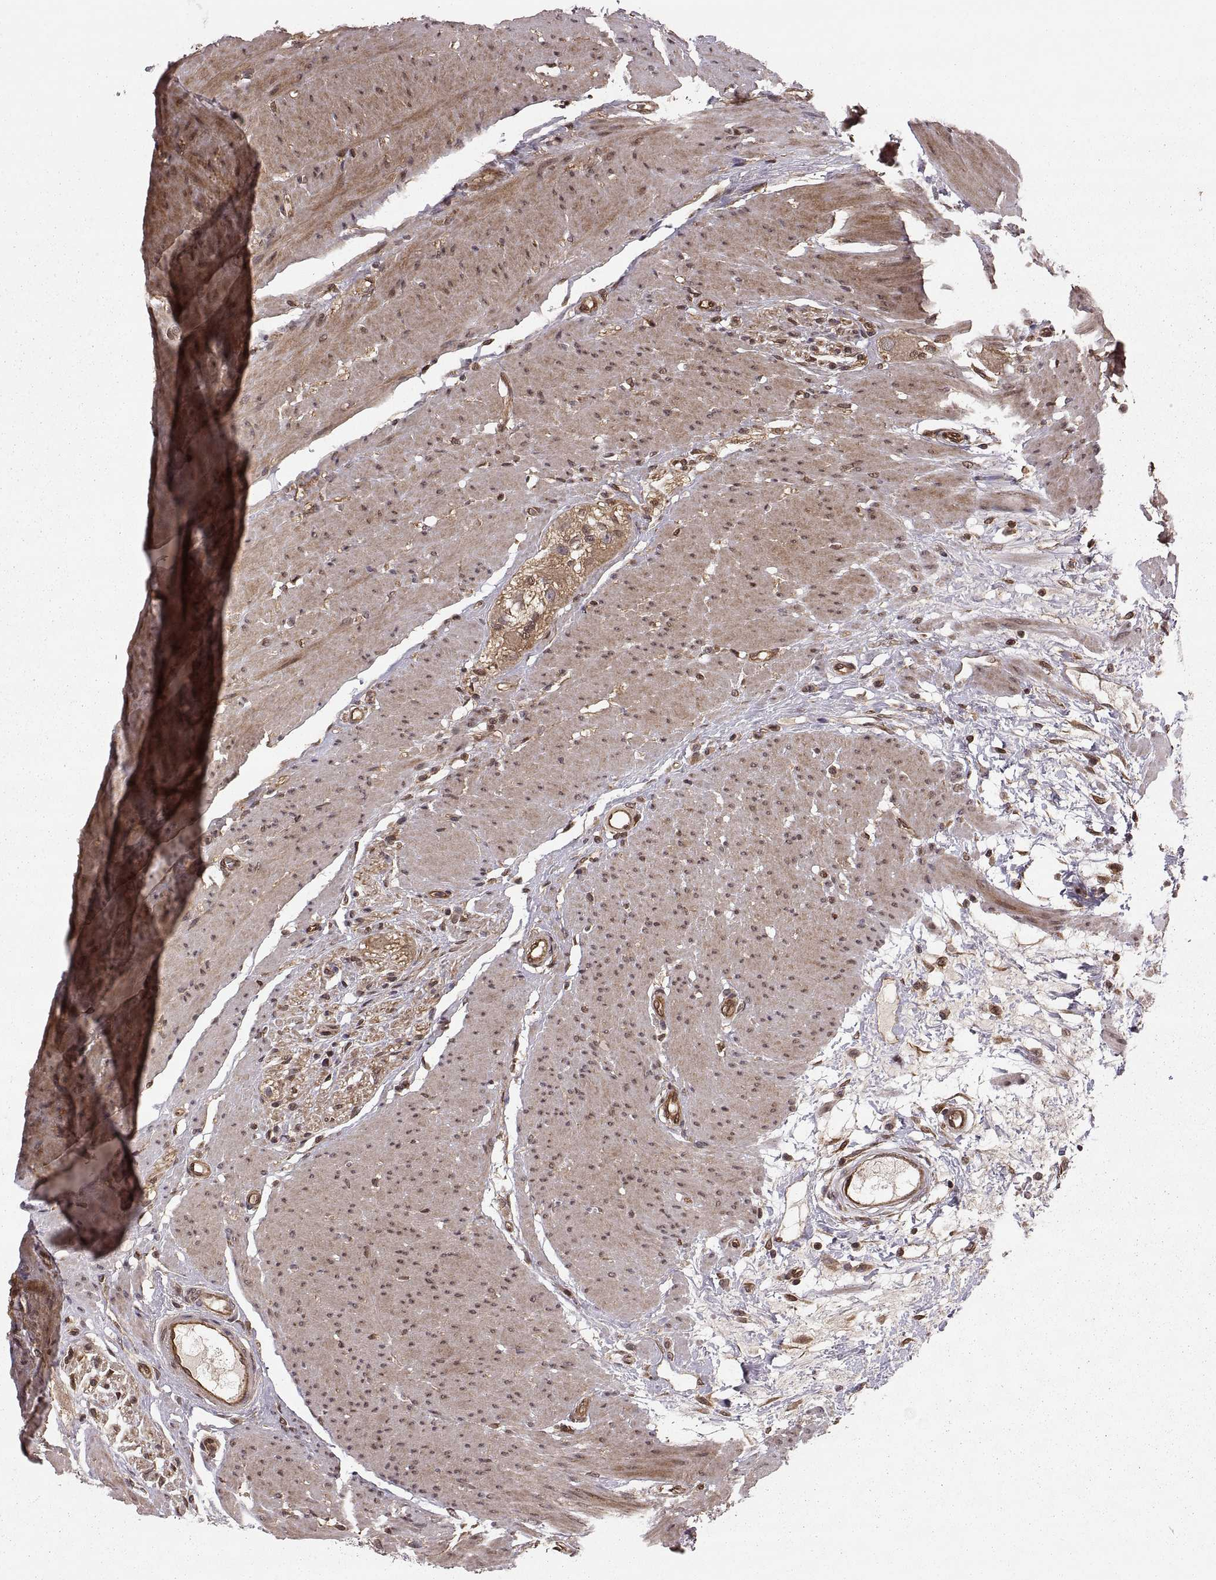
{"staining": {"intensity": "strong", "quantity": ">75%", "location": "cytoplasmic/membranous"}, "tissue": "colon", "cell_type": "Endothelial cells", "image_type": "normal", "snomed": [{"axis": "morphology", "description": "Normal tissue, NOS"}, {"axis": "topography", "description": "Colon"}], "caption": "Endothelial cells exhibit strong cytoplasmic/membranous staining in about >75% of cells in normal colon.", "gene": "DEDD", "patient": {"sex": "female", "age": 65}}